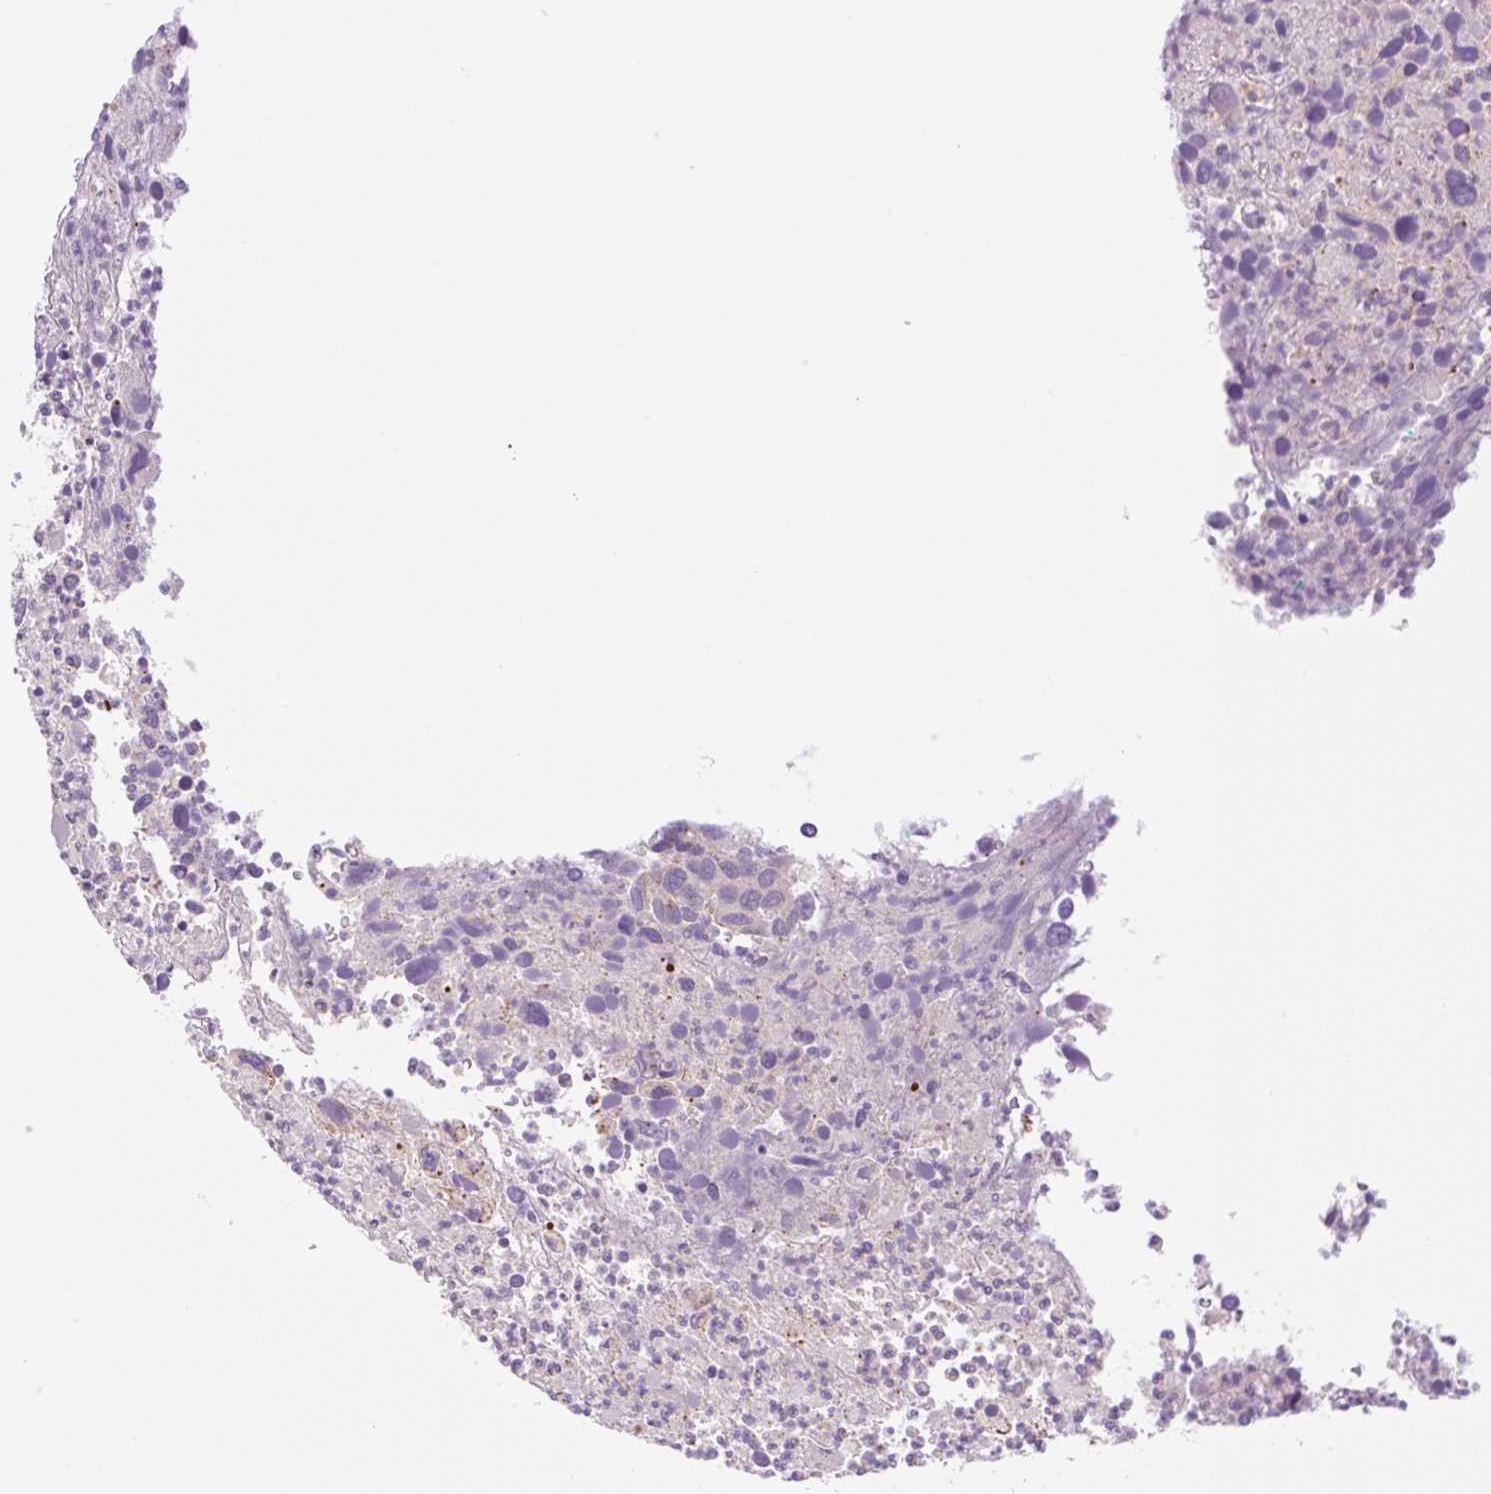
{"staining": {"intensity": "negative", "quantity": "none", "location": "none"}, "tissue": "cervical cancer", "cell_type": "Tumor cells", "image_type": "cancer", "snomed": [{"axis": "morphology", "description": "Squamous cell carcinoma, NOS"}, {"axis": "topography", "description": "Cervix"}], "caption": "The histopathology image demonstrates no staining of tumor cells in squamous cell carcinoma (cervical). The staining is performed using DAB brown chromogen with nuclei counter-stained in using hematoxylin.", "gene": "NLRP5", "patient": {"sex": "female", "age": 55}}